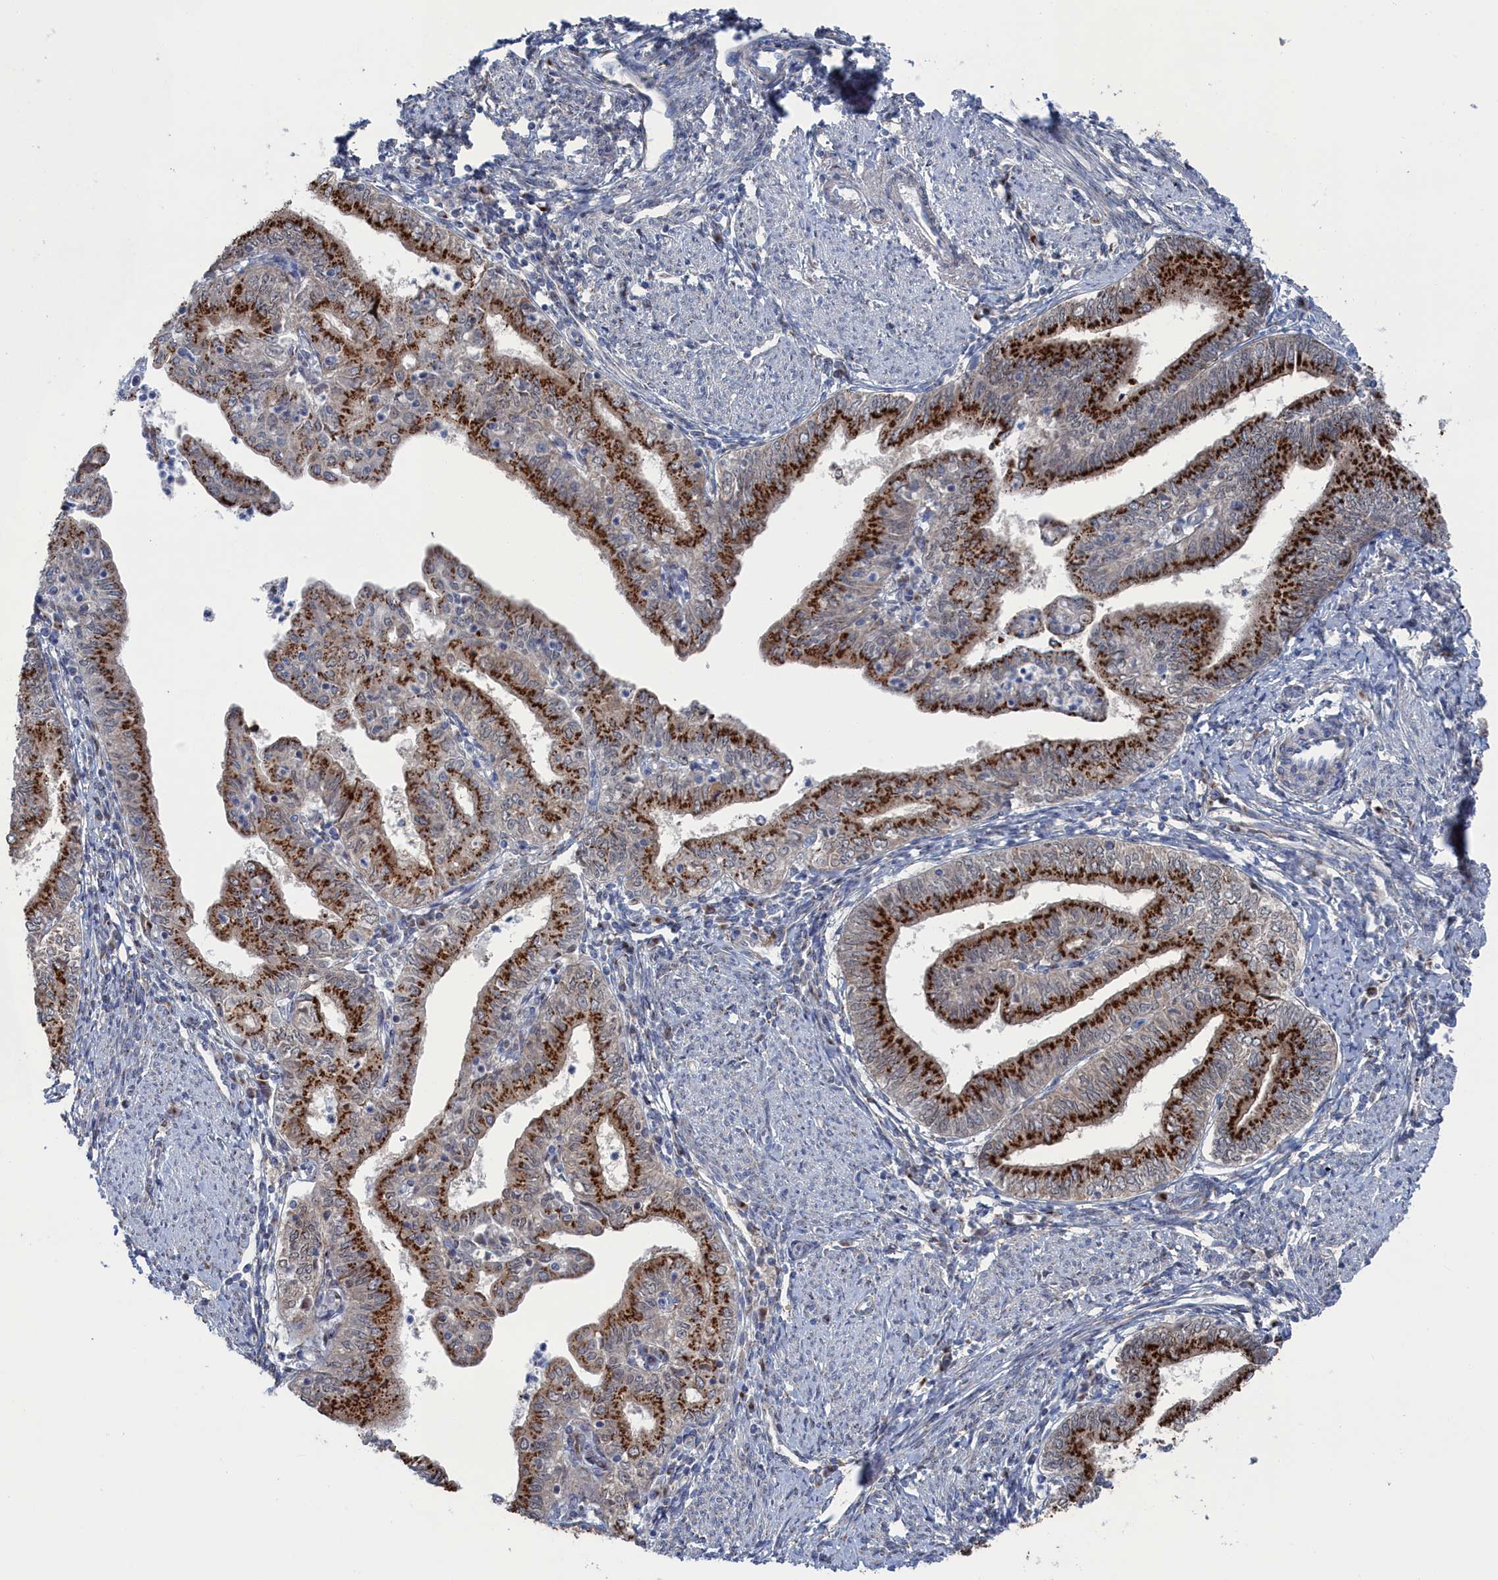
{"staining": {"intensity": "strong", "quantity": ">75%", "location": "cytoplasmic/membranous"}, "tissue": "endometrial cancer", "cell_type": "Tumor cells", "image_type": "cancer", "snomed": [{"axis": "morphology", "description": "Adenocarcinoma, NOS"}, {"axis": "topography", "description": "Endometrium"}], "caption": "Immunohistochemical staining of endometrial cancer shows strong cytoplasmic/membranous protein positivity in about >75% of tumor cells. Nuclei are stained in blue.", "gene": "IRX1", "patient": {"sex": "female", "age": 66}}